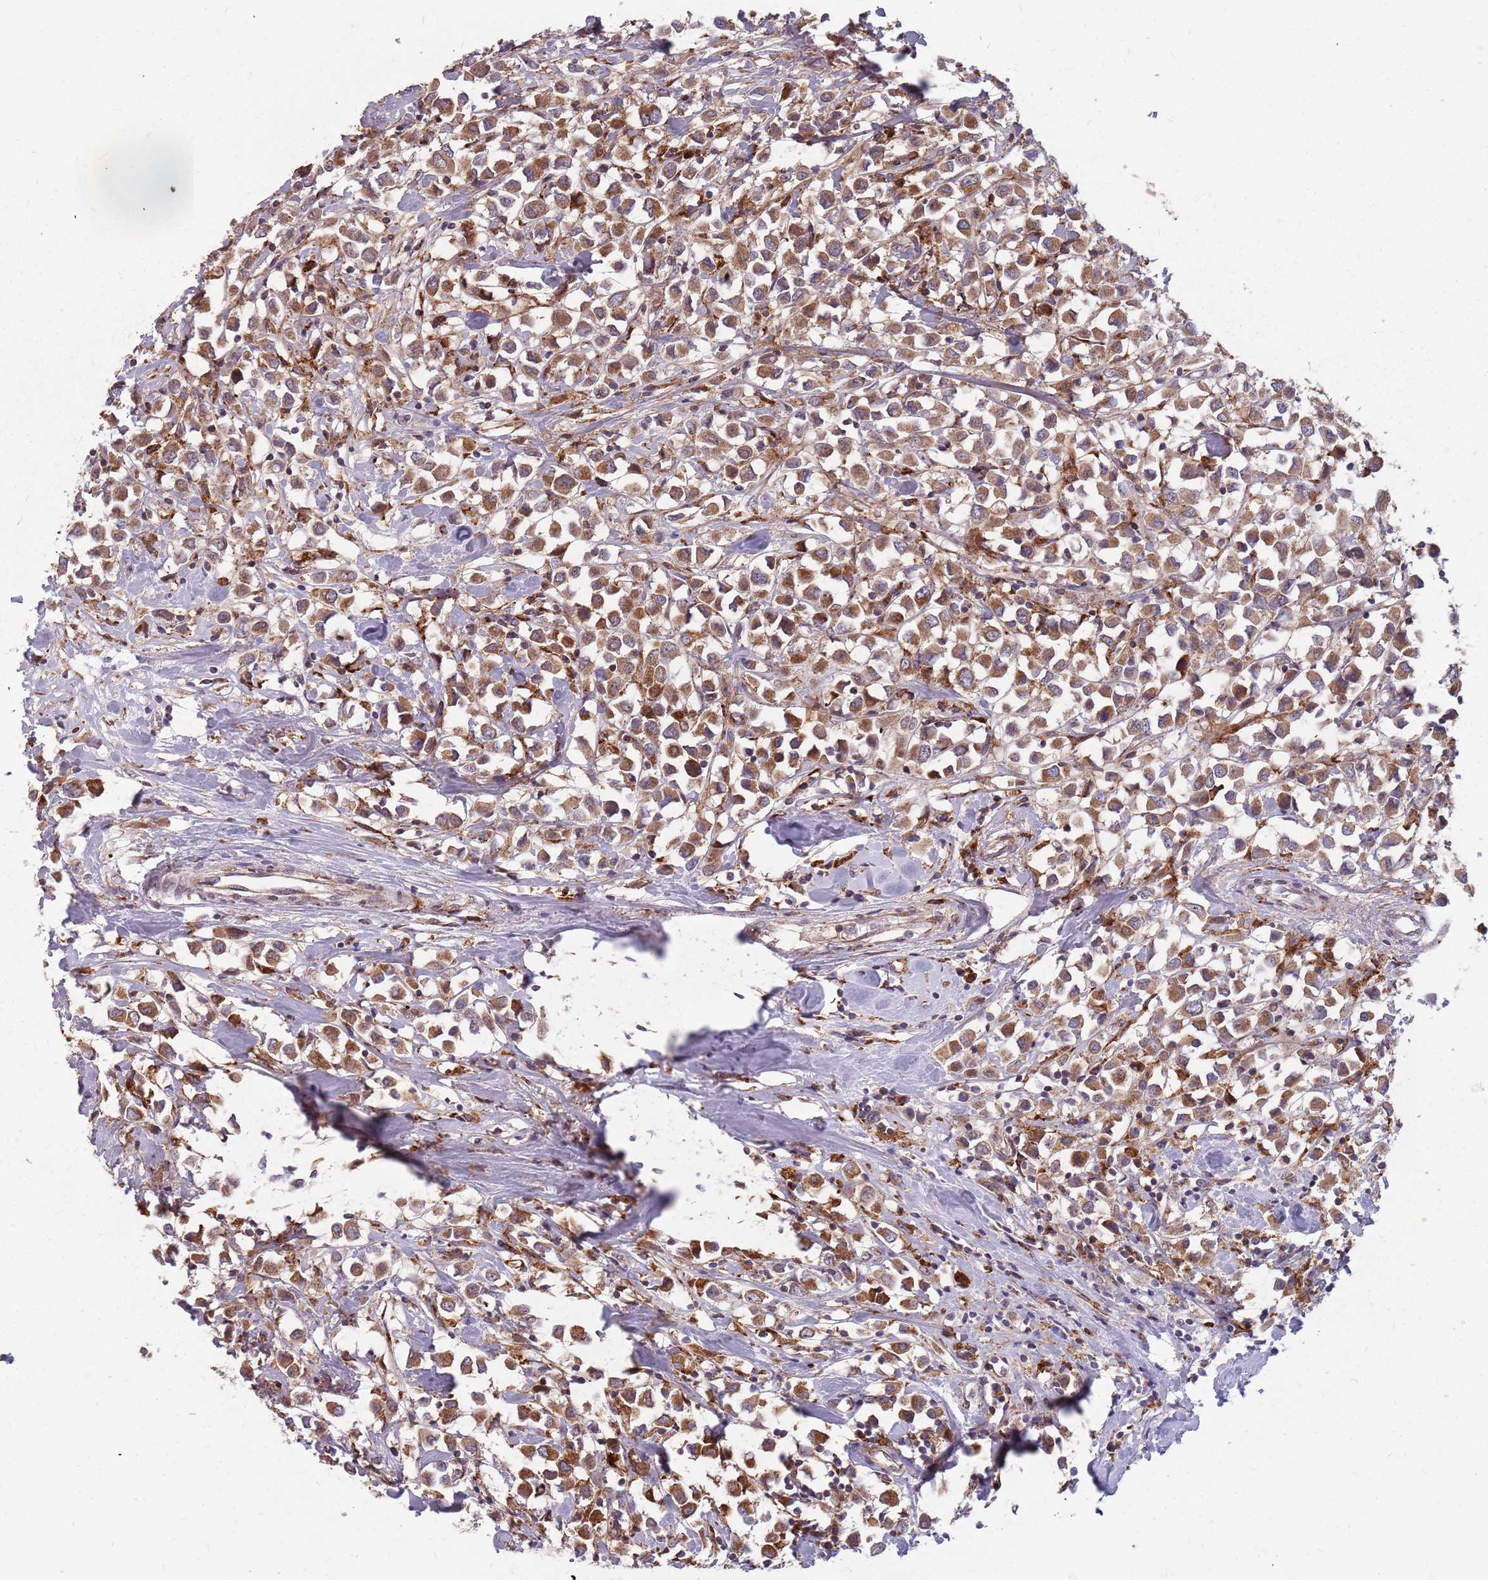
{"staining": {"intensity": "moderate", "quantity": ">75%", "location": "cytoplasmic/membranous"}, "tissue": "breast cancer", "cell_type": "Tumor cells", "image_type": "cancer", "snomed": [{"axis": "morphology", "description": "Duct carcinoma"}, {"axis": "topography", "description": "Breast"}], "caption": "Human breast cancer stained for a protein (brown) exhibits moderate cytoplasmic/membranous positive expression in approximately >75% of tumor cells.", "gene": "NME4", "patient": {"sex": "female", "age": 61}}